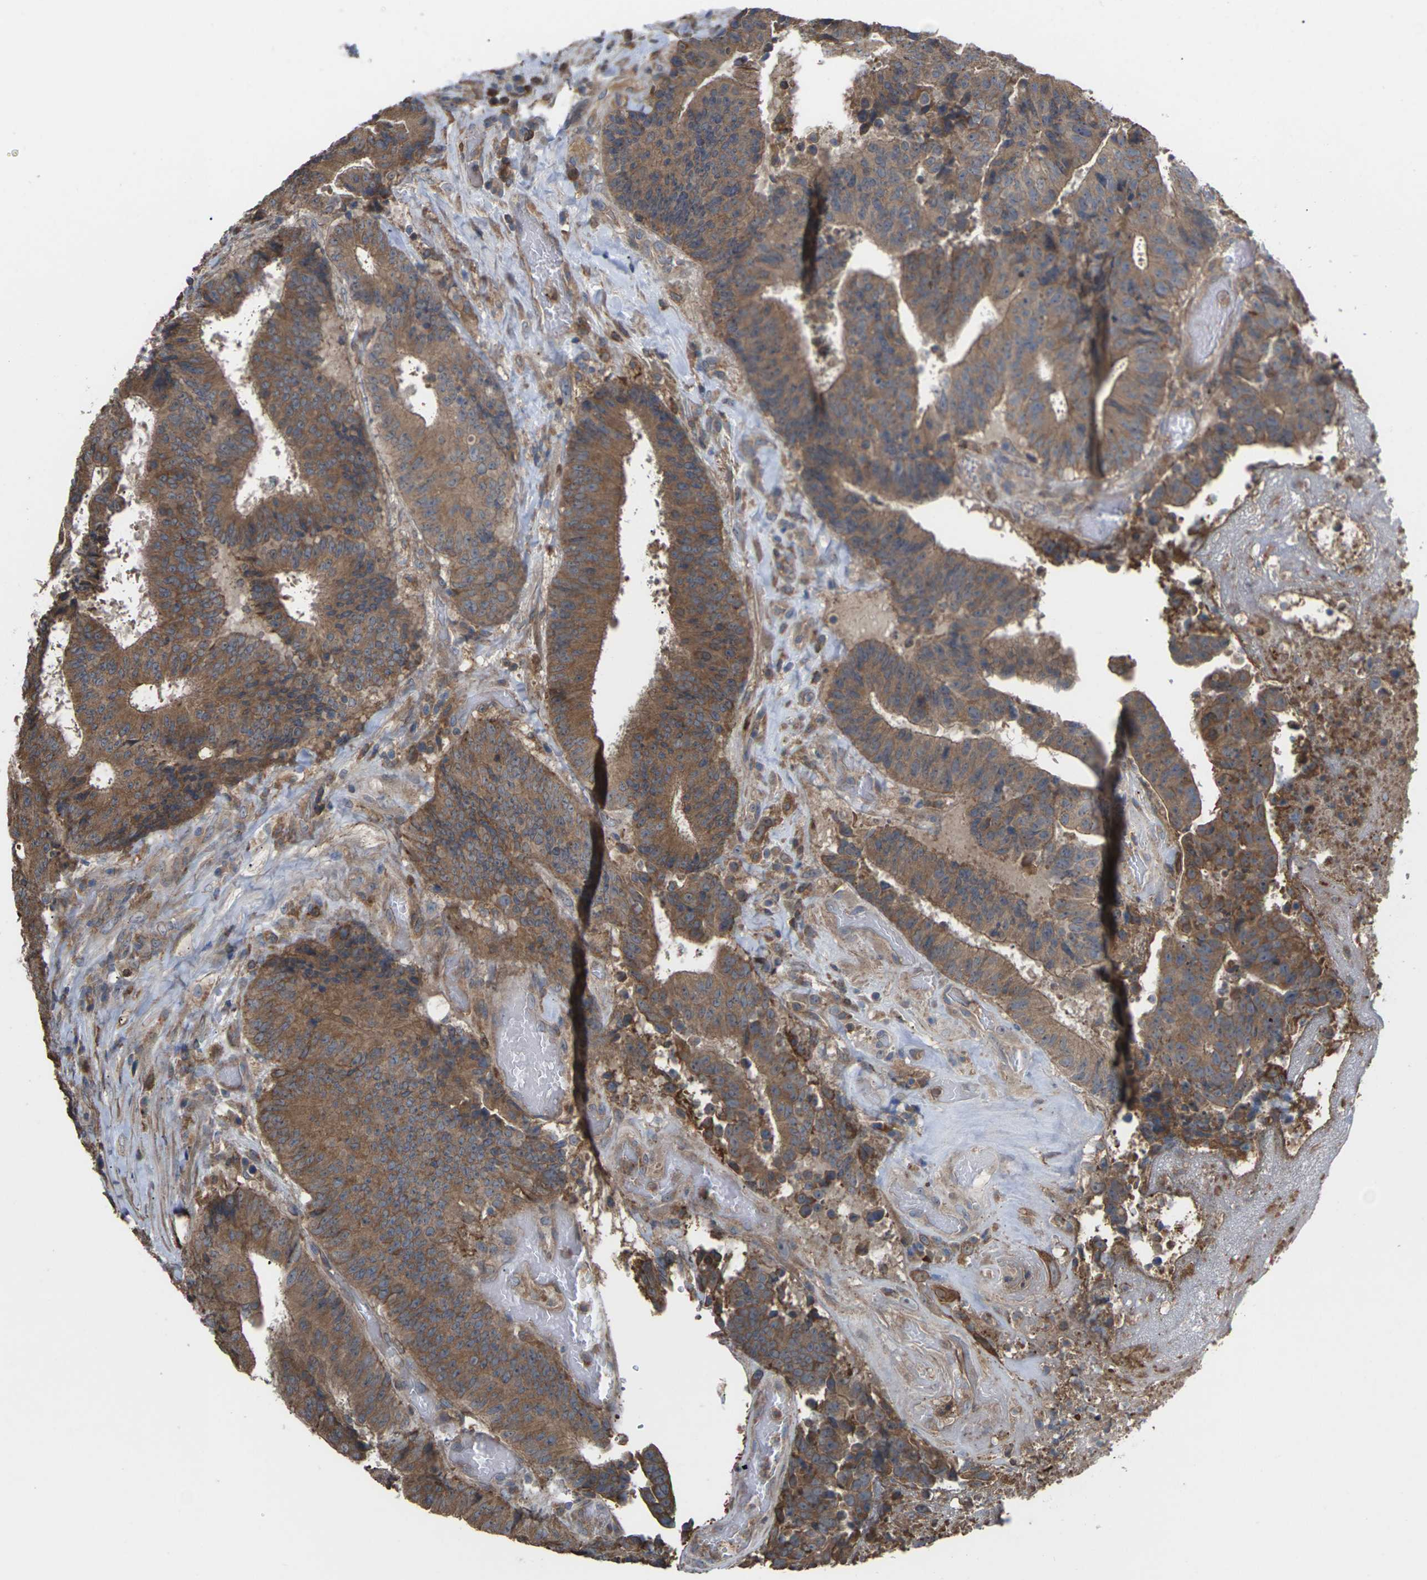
{"staining": {"intensity": "moderate", "quantity": ">75%", "location": "cytoplasmic/membranous"}, "tissue": "colorectal cancer", "cell_type": "Tumor cells", "image_type": "cancer", "snomed": [{"axis": "morphology", "description": "Adenocarcinoma, NOS"}, {"axis": "topography", "description": "Rectum"}], "caption": "Adenocarcinoma (colorectal) tissue reveals moderate cytoplasmic/membranous staining in approximately >75% of tumor cells", "gene": "TIAM1", "patient": {"sex": "male", "age": 72}}